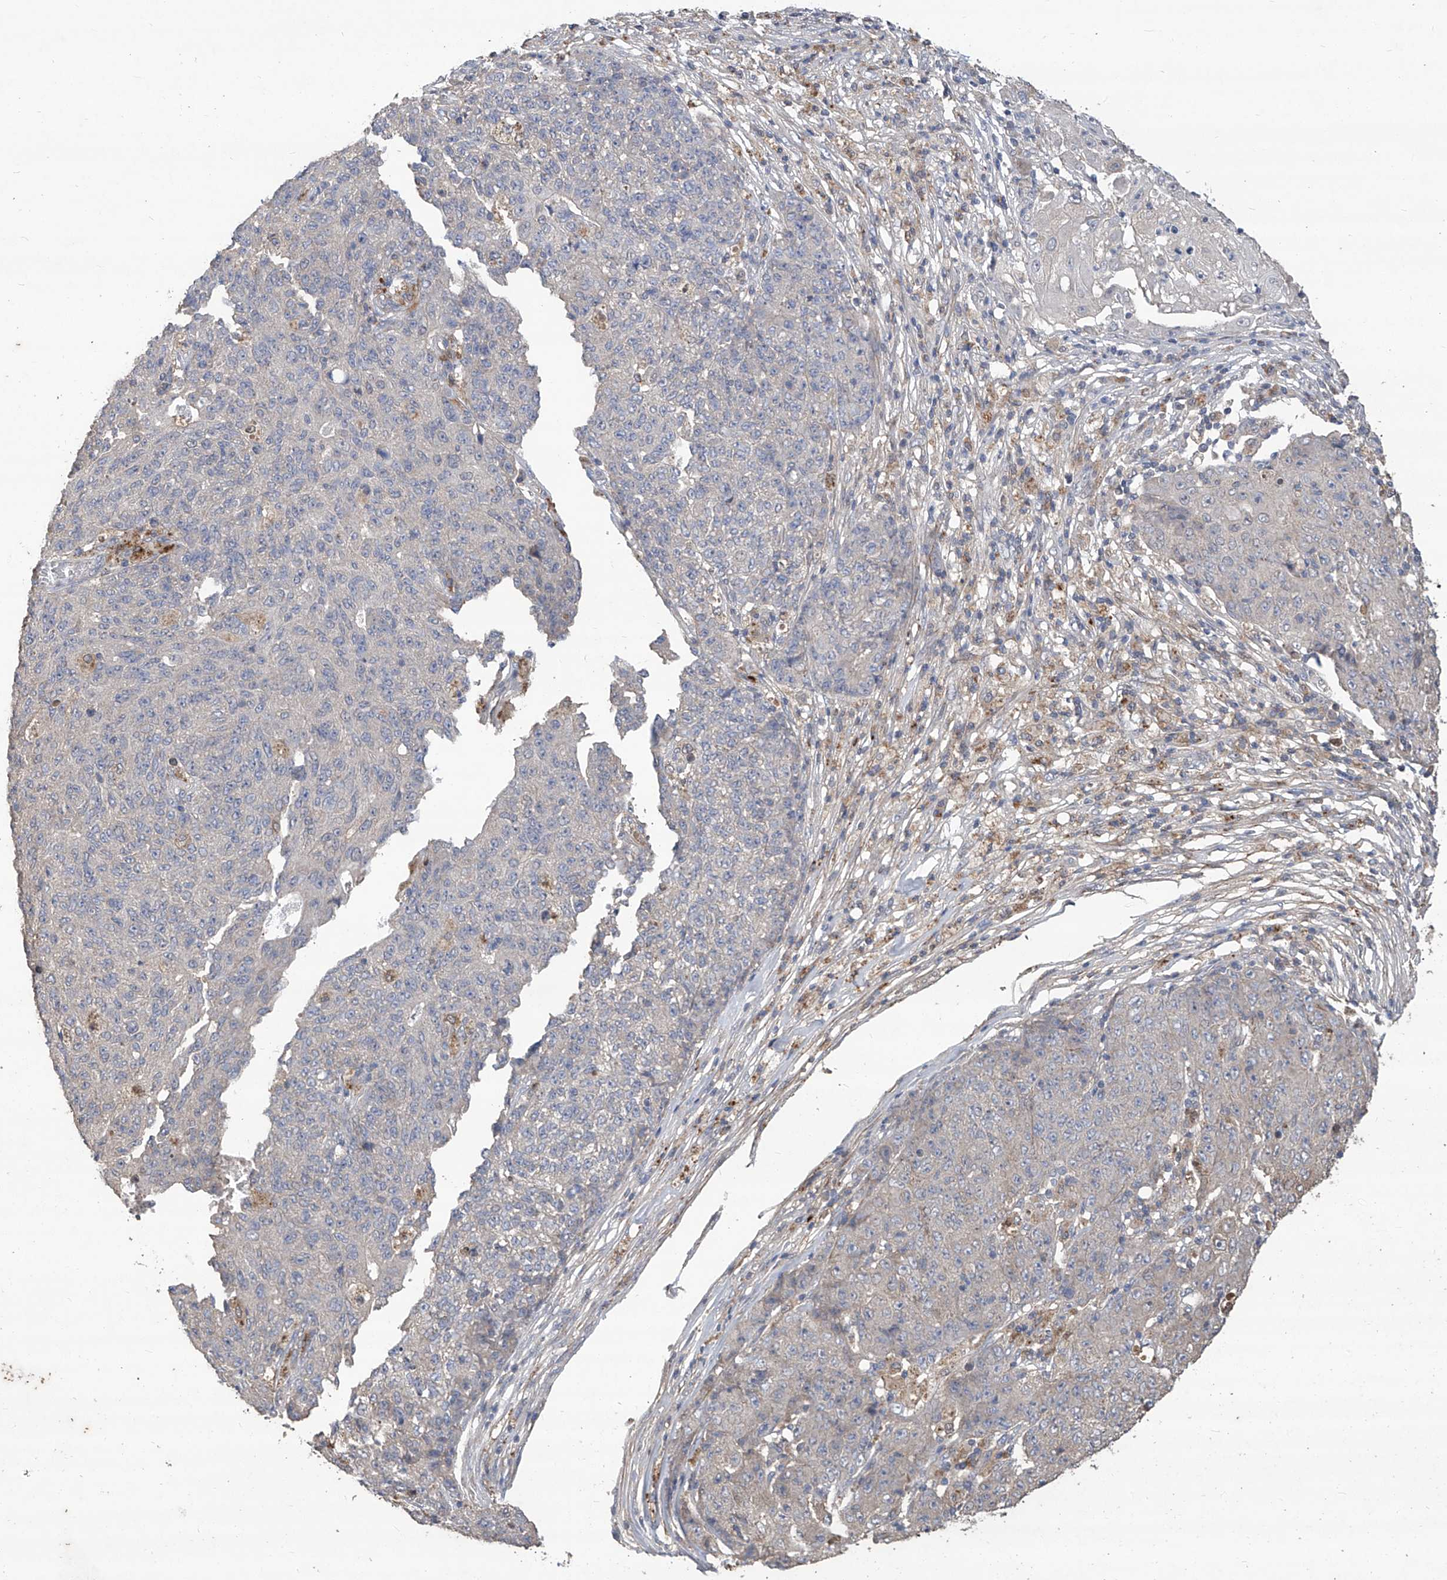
{"staining": {"intensity": "negative", "quantity": "none", "location": "none"}, "tissue": "ovarian cancer", "cell_type": "Tumor cells", "image_type": "cancer", "snomed": [{"axis": "morphology", "description": "Carcinoma, endometroid"}, {"axis": "topography", "description": "Ovary"}], "caption": "Tumor cells show no significant expression in ovarian cancer.", "gene": "TXNIP", "patient": {"sex": "female", "age": 42}}